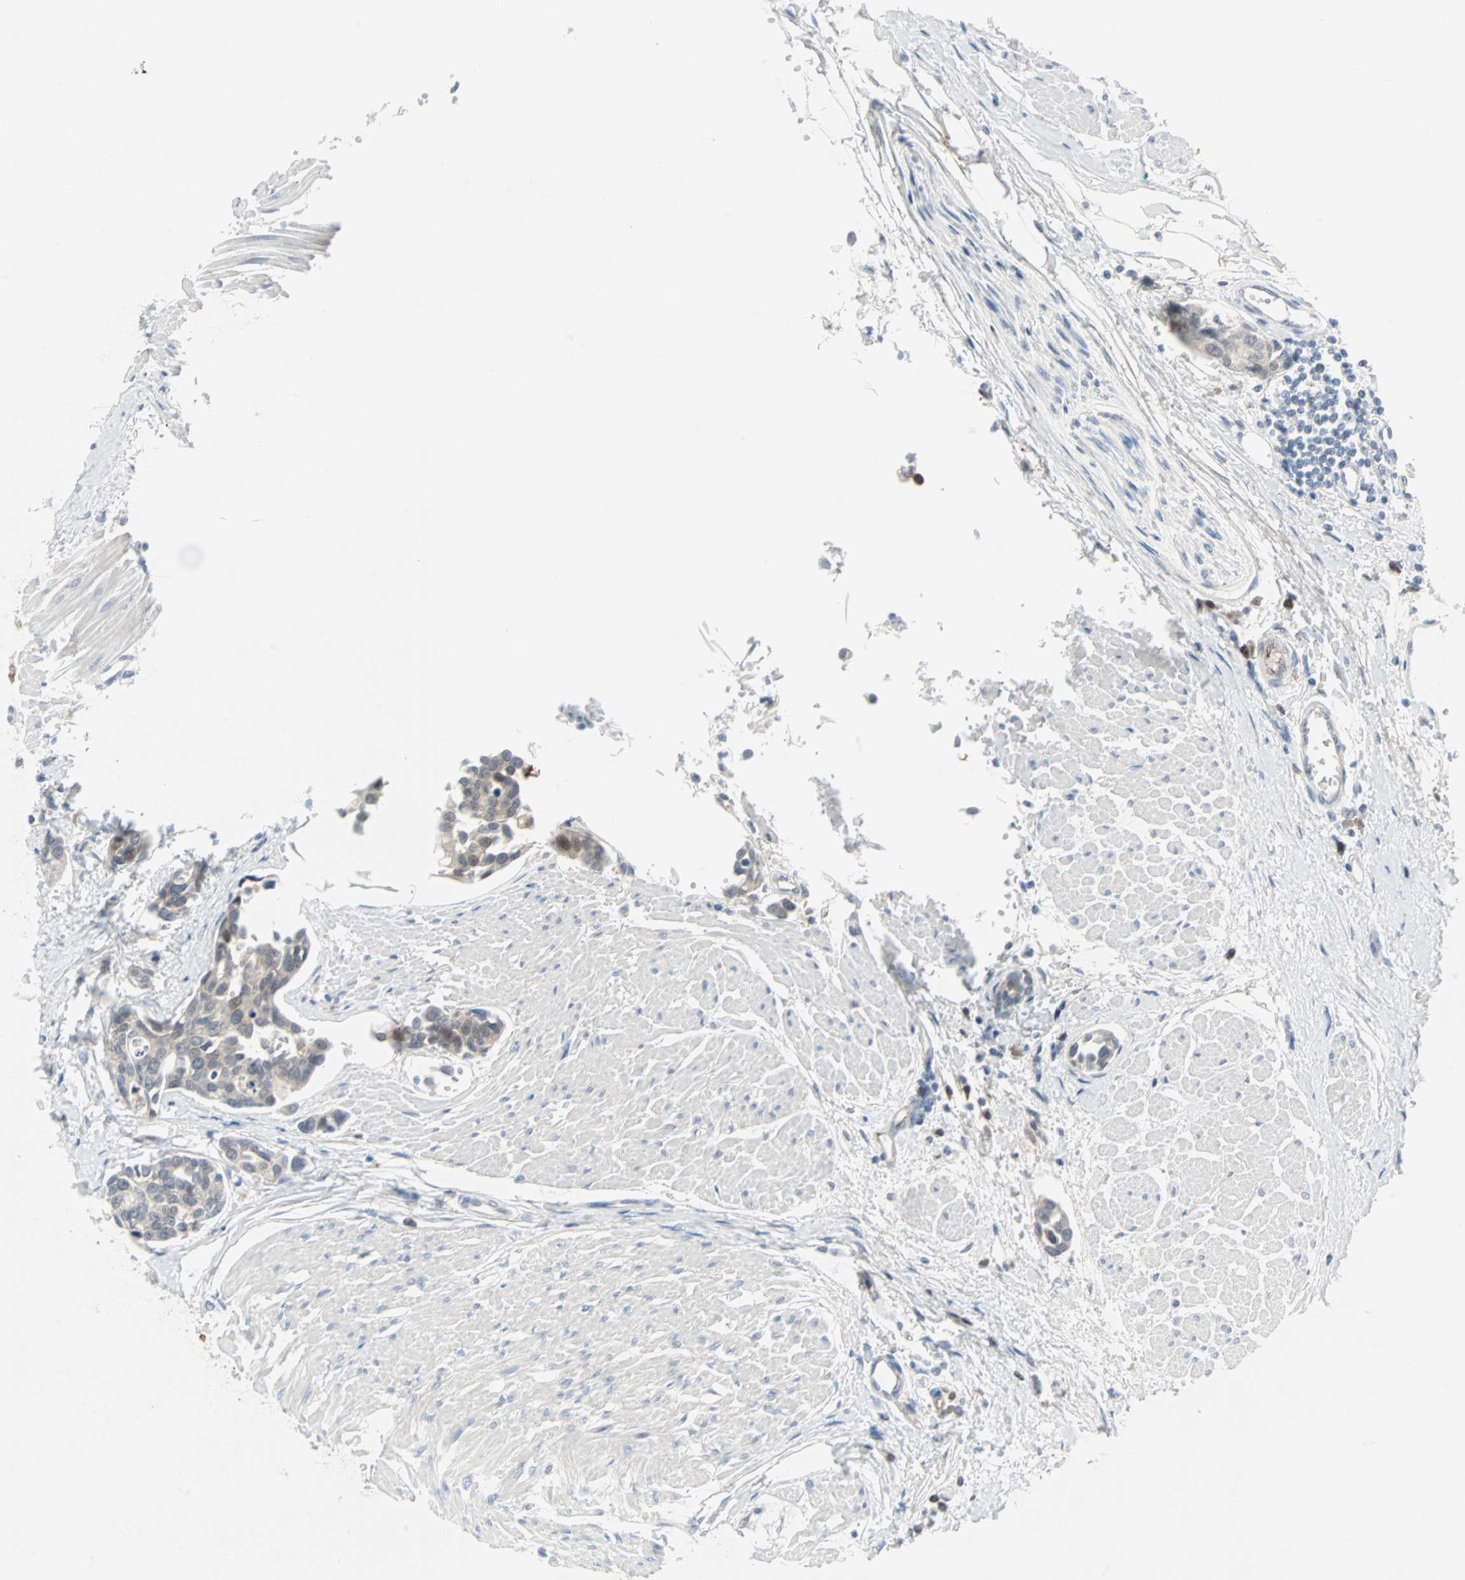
{"staining": {"intensity": "negative", "quantity": "none", "location": "none"}, "tissue": "urothelial cancer", "cell_type": "Tumor cells", "image_type": "cancer", "snomed": [{"axis": "morphology", "description": "Urothelial carcinoma, High grade"}, {"axis": "topography", "description": "Urinary bladder"}], "caption": "Tumor cells are negative for brown protein staining in high-grade urothelial carcinoma.", "gene": "CASP3", "patient": {"sex": "male", "age": 78}}